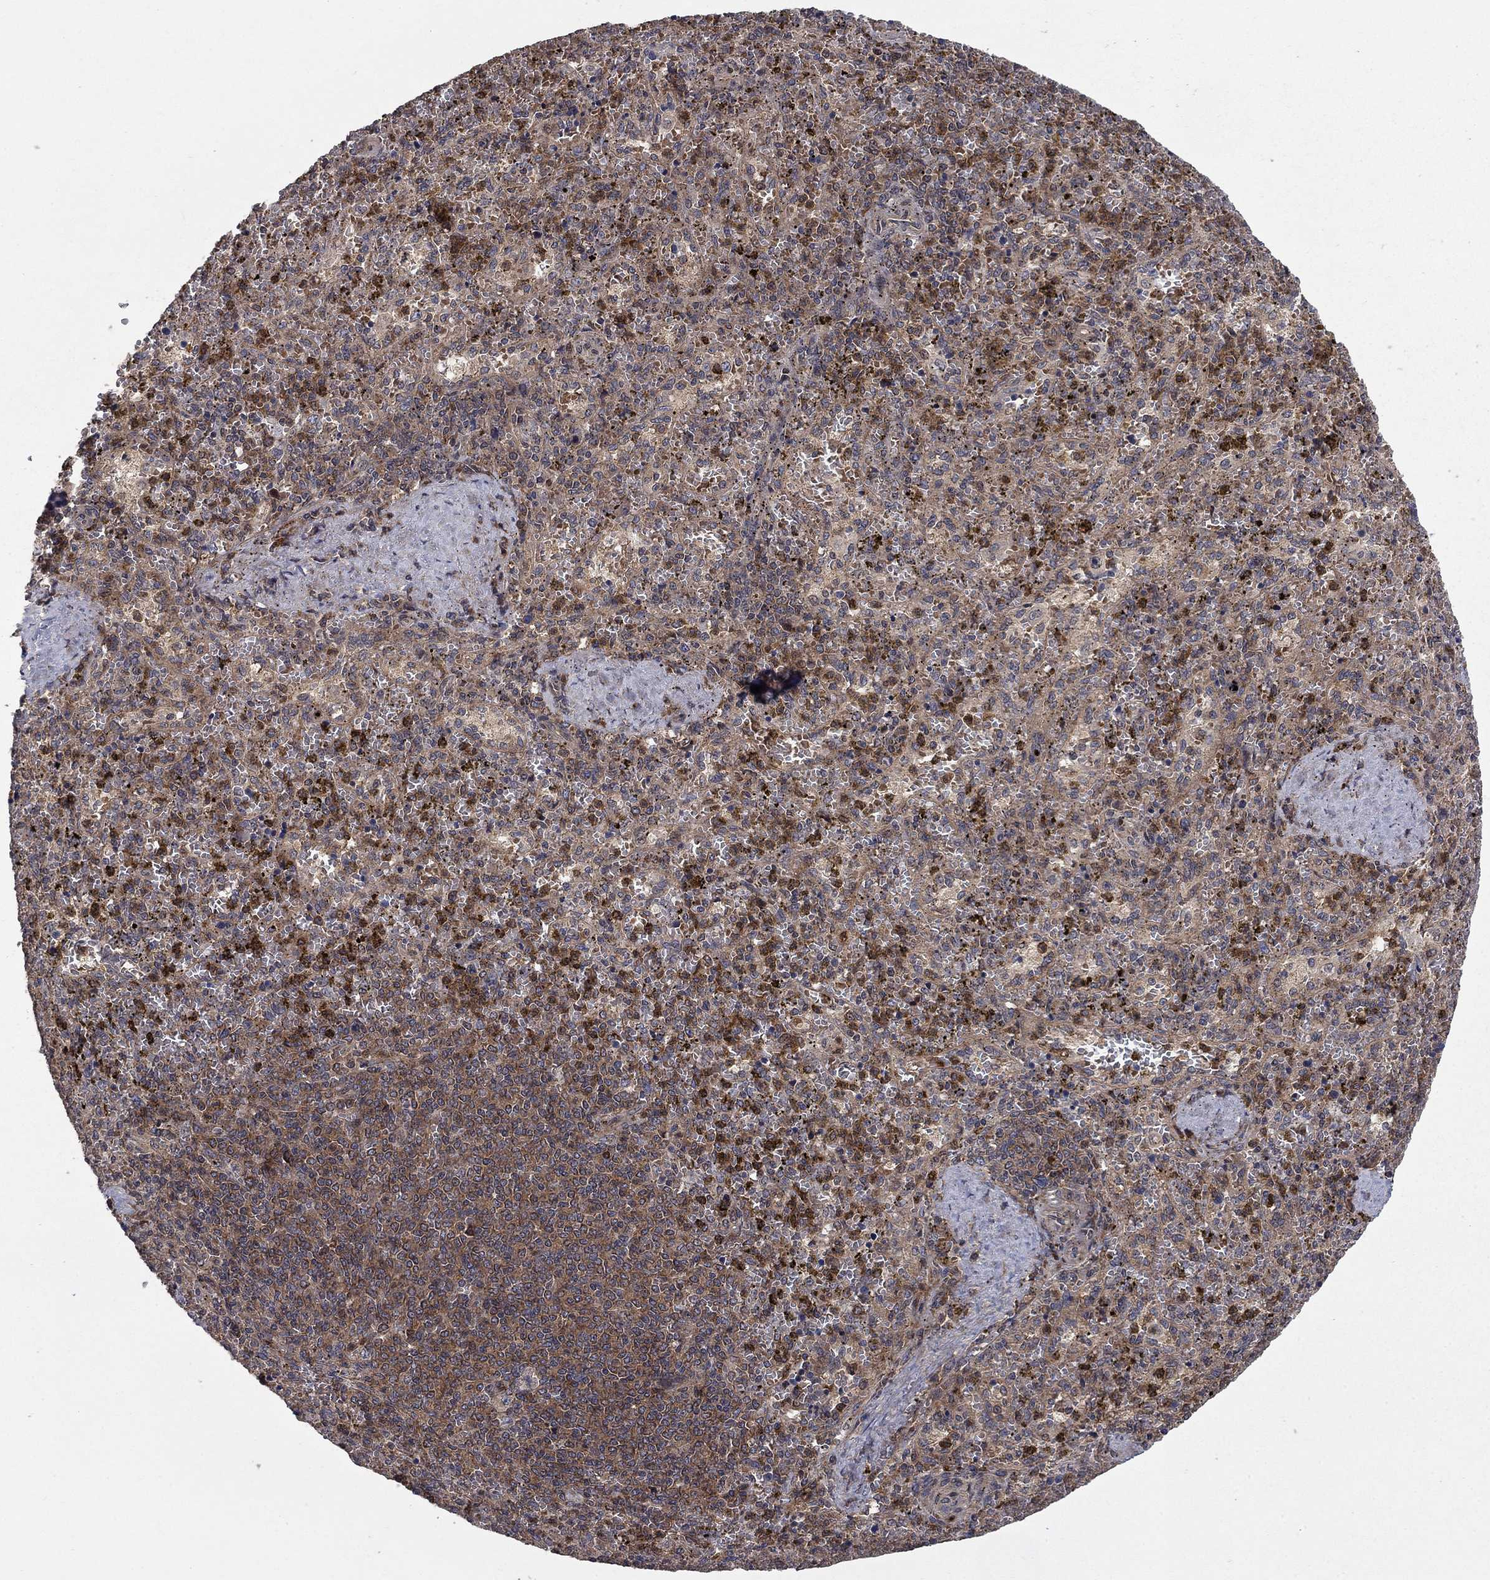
{"staining": {"intensity": "moderate", "quantity": "<25%", "location": "cytoplasmic/membranous"}, "tissue": "spleen", "cell_type": "Cells in red pulp", "image_type": "normal", "snomed": [{"axis": "morphology", "description": "Normal tissue, NOS"}, {"axis": "topography", "description": "Spleen"}], "caption": "A brown stain shows moderate cytoplasmic/membranous staining of a protein in cells in red pulp of normal spleen.", "gene": "HDAC4", "patient": {"sex": "female", "age": 50}}